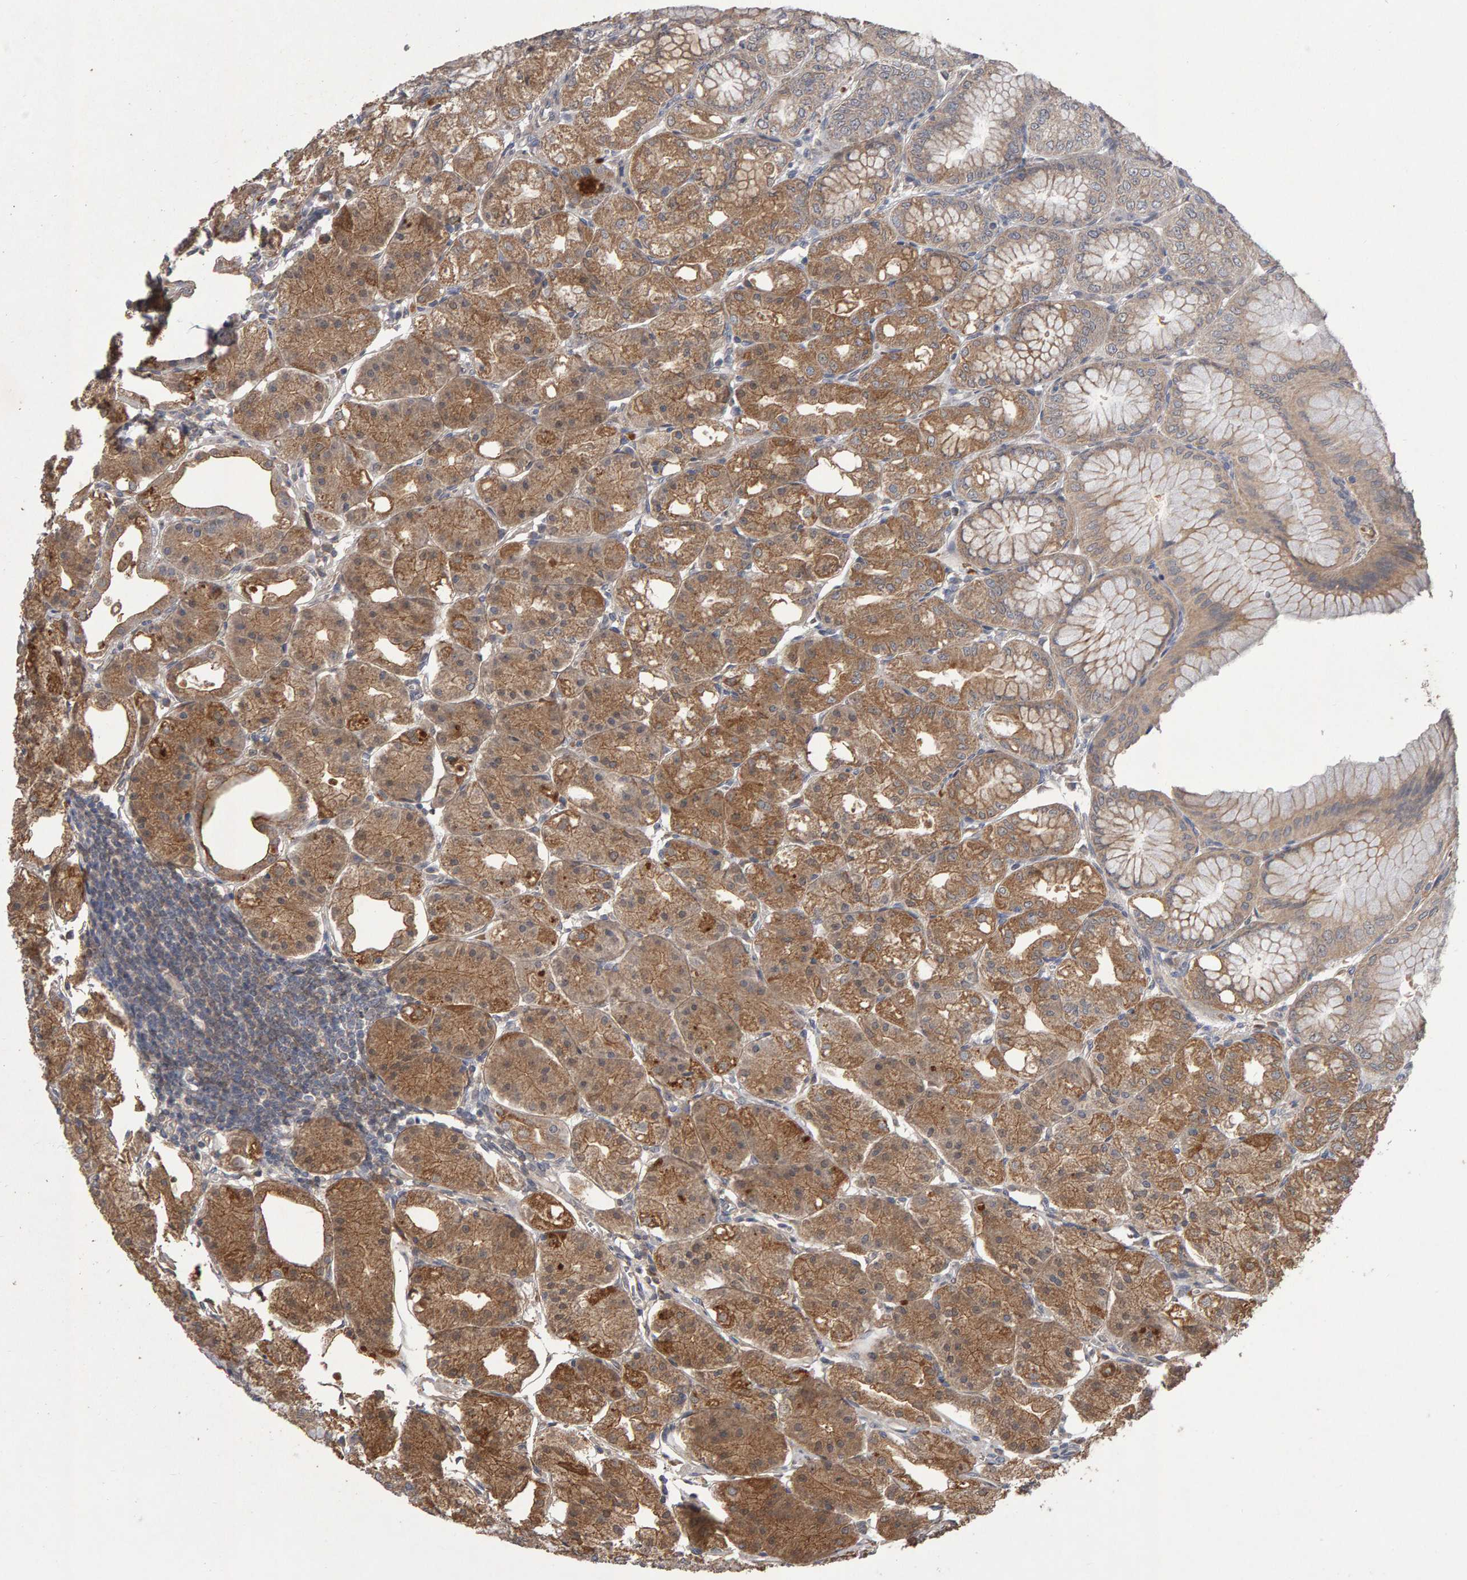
{"staining": {"intensity": "moderate", "quantity": "25%-75%", "location": "cytoplasmic/membranous"}, "tissue": "stomach", "cell_type": "Glandular cells", "image_type": "normal", "snomed": [{"axis": "morphology", "description": "Normal tissue, NOS"}, {"axis": "topography", "description": "Stomach, lower"}], "caption": "Unremarkable stomach was stained to show a protein in brown. There is medium levels of moderate cytoplasmic/membranous staining in about 25%-75% of glandular cells. The staining was performed using DAB, with brown indicating positive protein expression. Nuclei are stained blue with hematoxylin.", "gene": "COASY", "patient": {"sex": "male", "age": 71}}